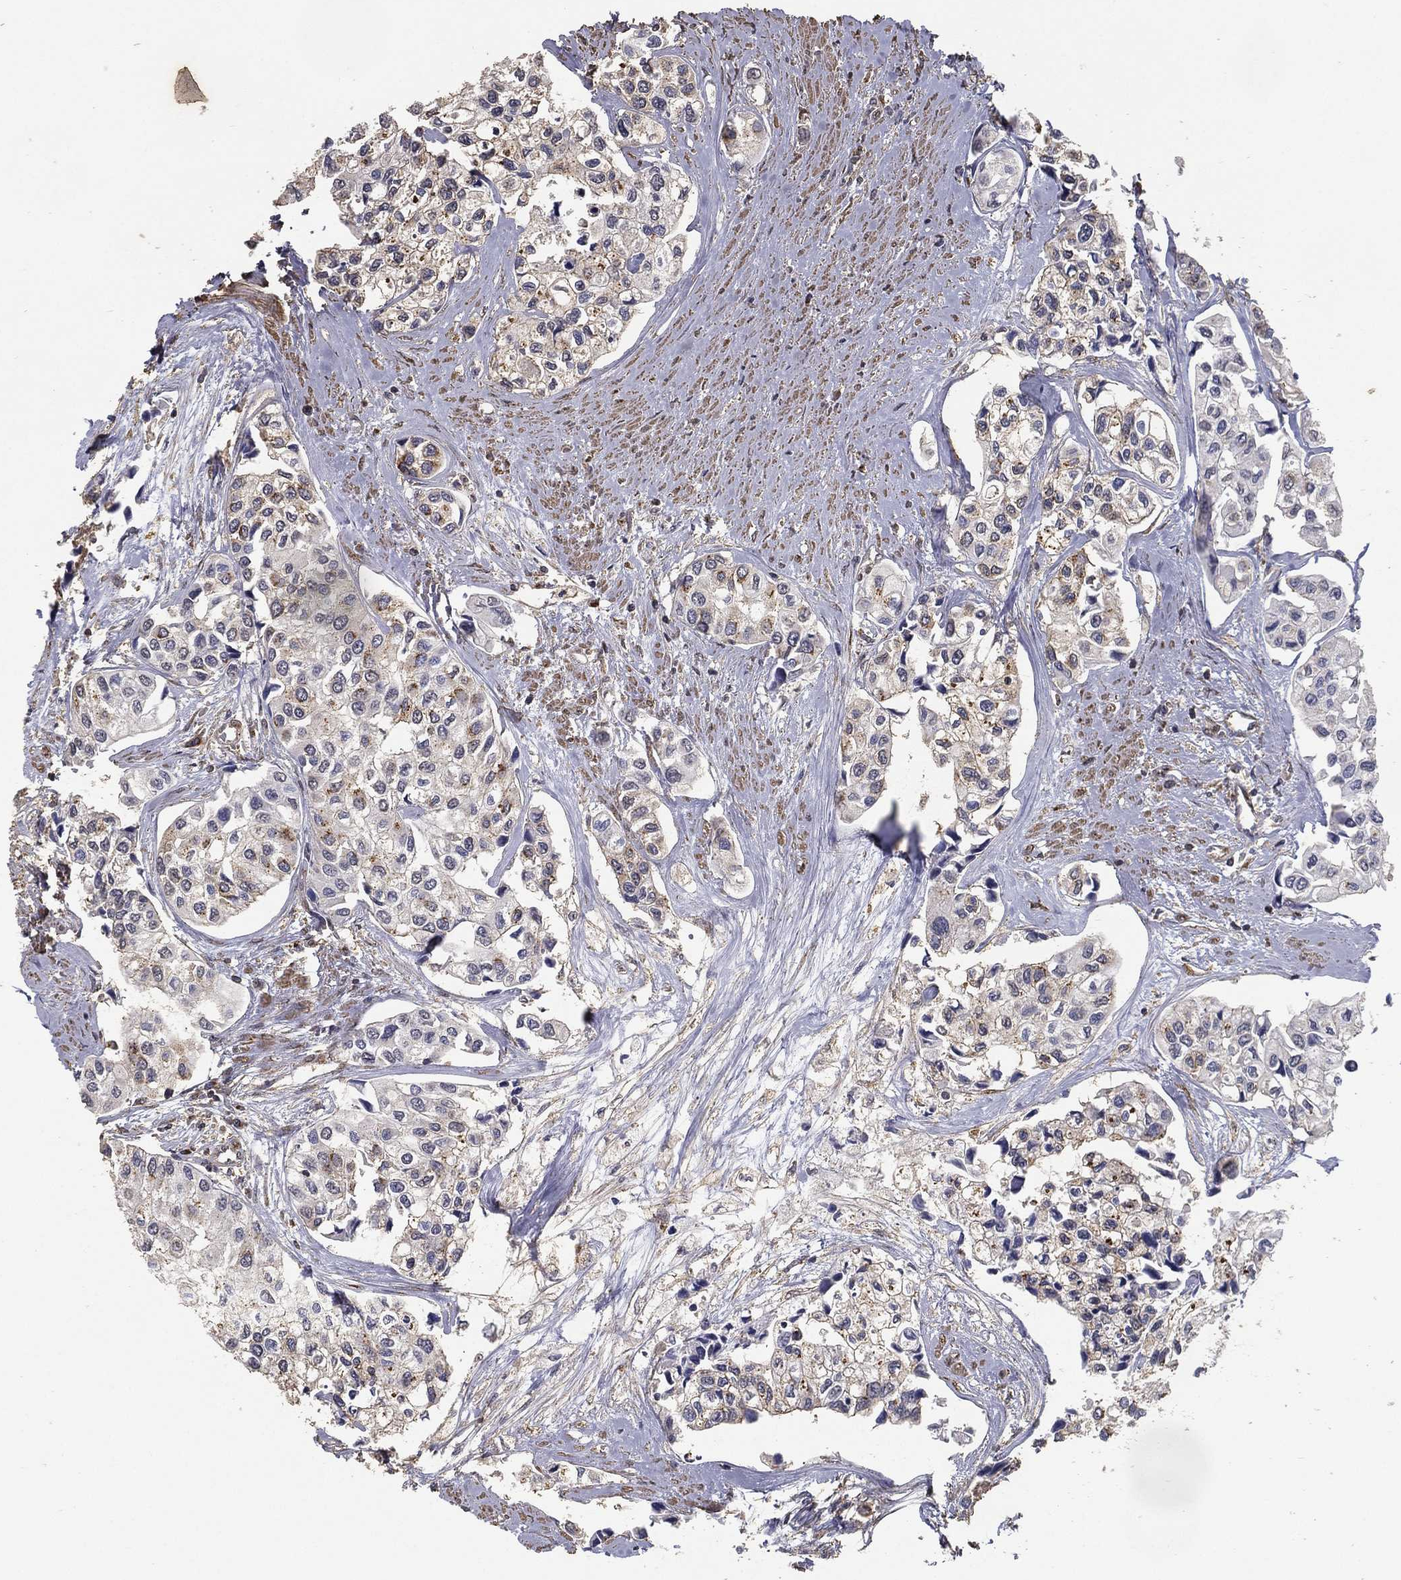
{"staining": {"intensity": "weak", "quantity": "<25%", "location": "cytoplasmic/membranous"}, "tissue": "urothelial cancer", "cell_type": "Tumor cells", "image_type": "cancer", "snomed": [{"axis": "morphology", "description": "Urothelial carcinoma, High grade"}, {"axis": "topography", "description": "Urinary bladder"}], "caption": "IHC of human urothelial cancer reveals no staining in tumor cells.", "gene": "GPR183", "patient": {"sex": "male", "age": 73}}